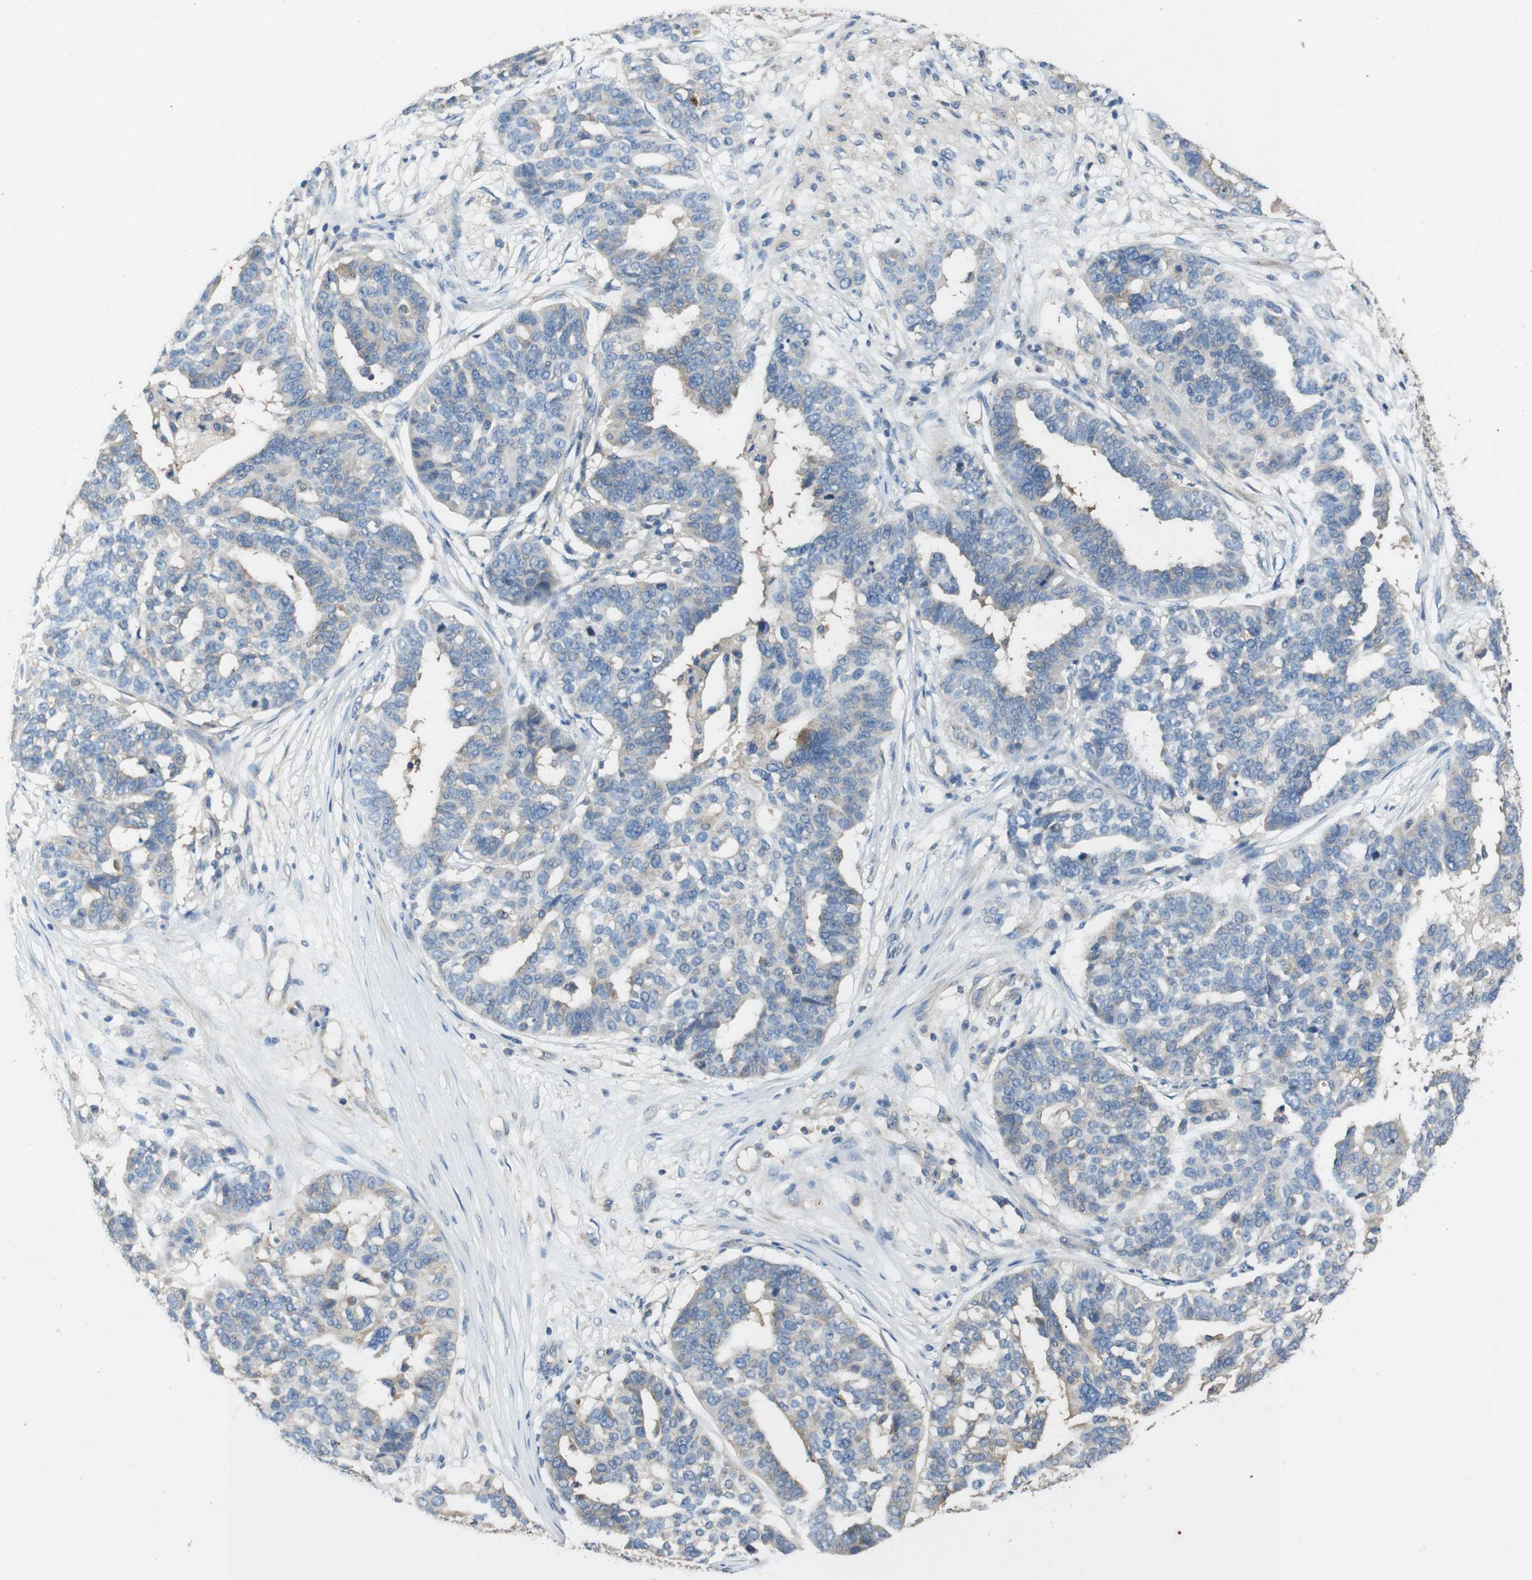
{"staining": {"intensity": "weak", "quantity": "<25%", "location": "cytoplasmic/membranous"}, "tissue": "ovarian cancer", "cell_type": "Tumor cells", "image_type": "cancer", "snomed": [{"axis": "morphology", "description": "Cystadenocarcinoma, serous, NOS"}, {"axis": "topography", "description": "Ovary"}], "caption": "This is an immunohistochemistry photomicrograph of human ovarian cancer (serous cystadenocarcinoma). There is no positivity in tumor cells.", "gene": "DCTN1", "patient": {"sex": "female", "age": 59}}